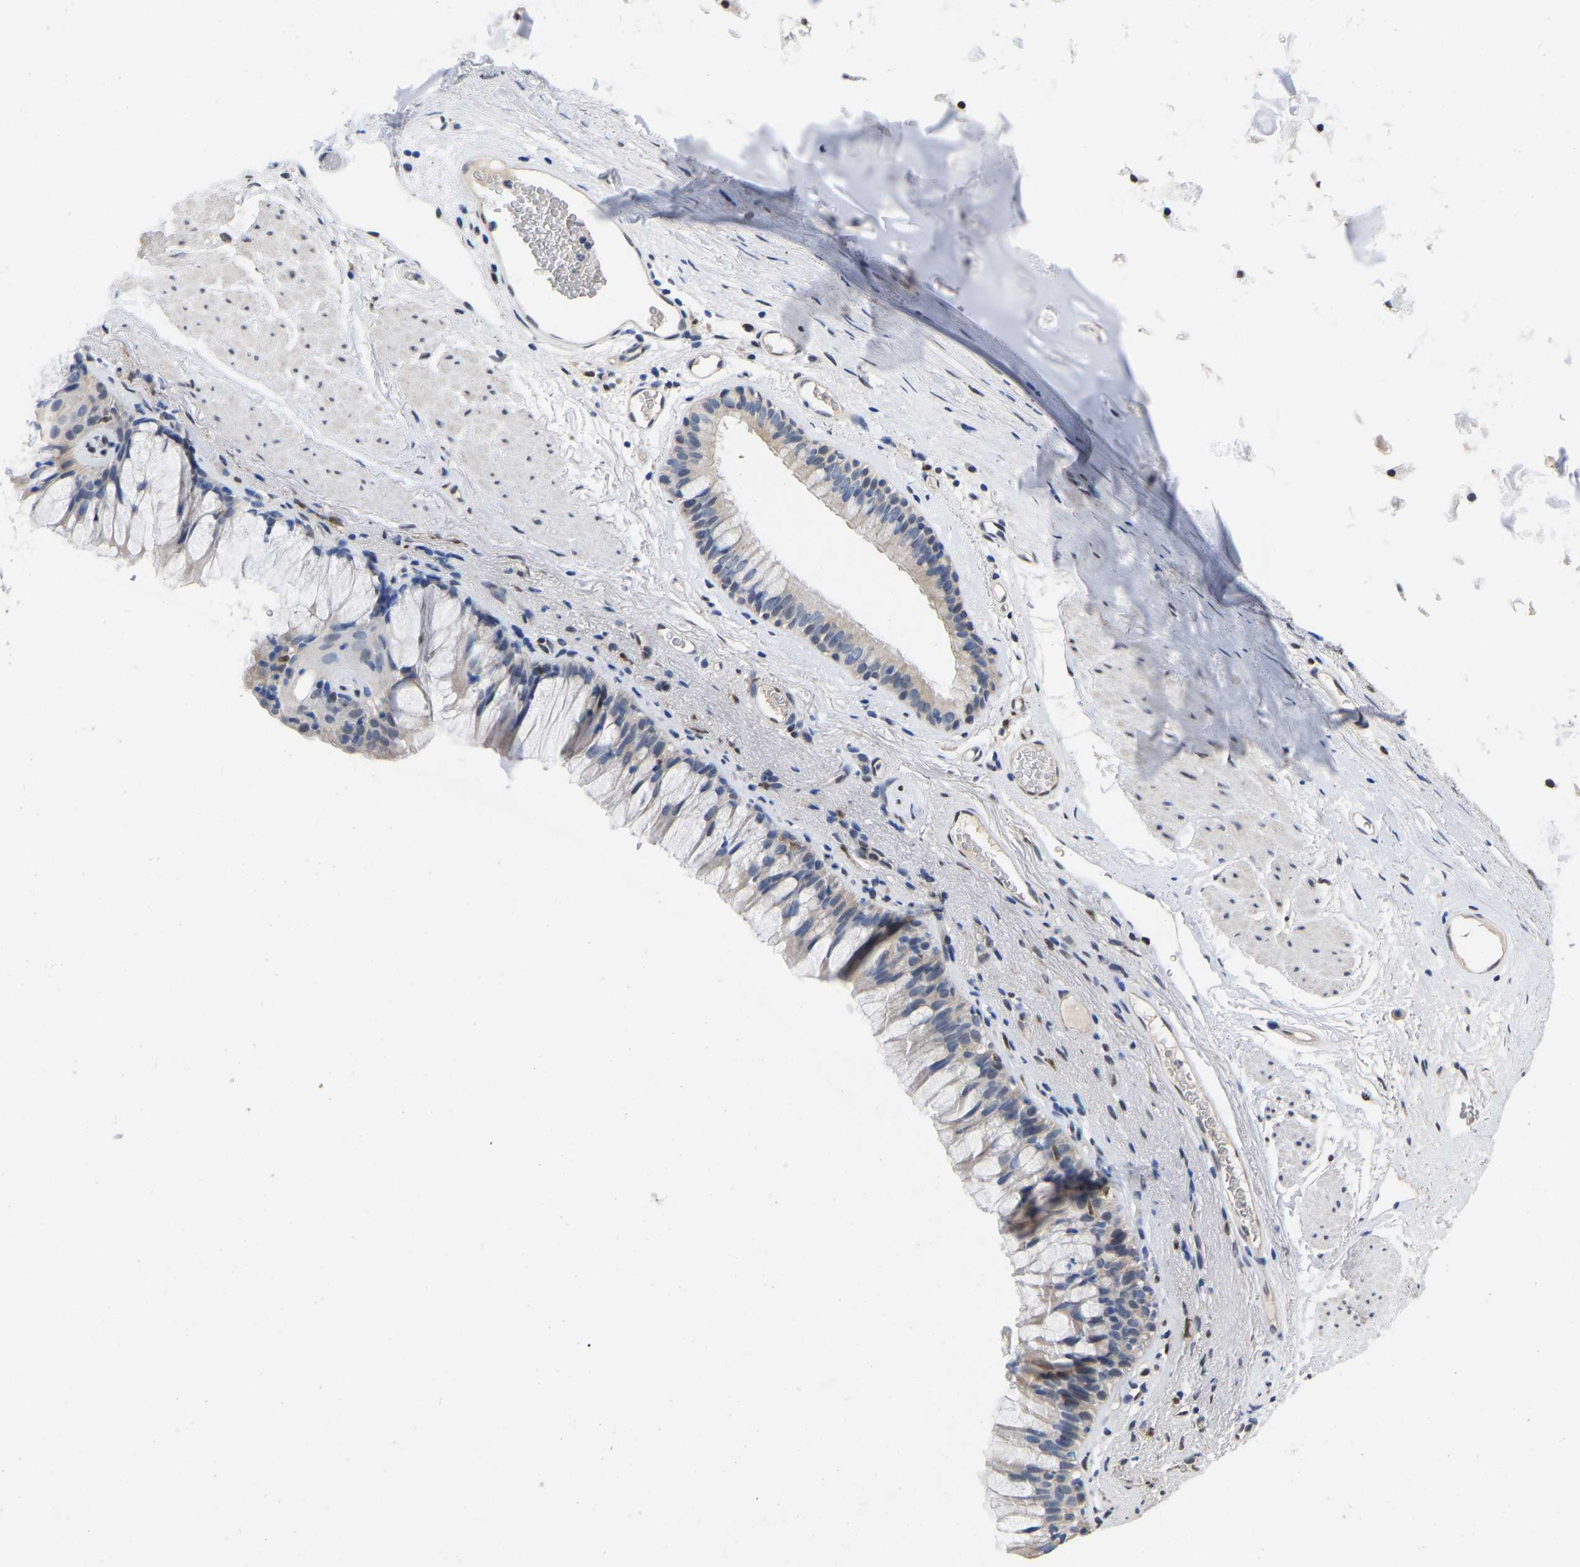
{"staining": {"intensity": "negative", "quantity": "none", "location": "none"}, "tissue": "bronchus", "cell_type": "Respiratory epithelial cells", "image_type": "normal", "snomed": [{"axis": "morphology", "description": "Normal tissue, NOS"}, {"axis": "topography", "description": "Cartilage tissue"}, {"axis": "topography", "description": "Bronchus"}], "caption": "Respiratory epithelial cells are negative for brown protein staining in benign bronchus. (DAB (3,3'-diaminobenzidine) immunohistochemistry (IHC) with hematoxylin counter stain).", "gene": "QKI", "patient": {"sex": "female", "age": 53}}